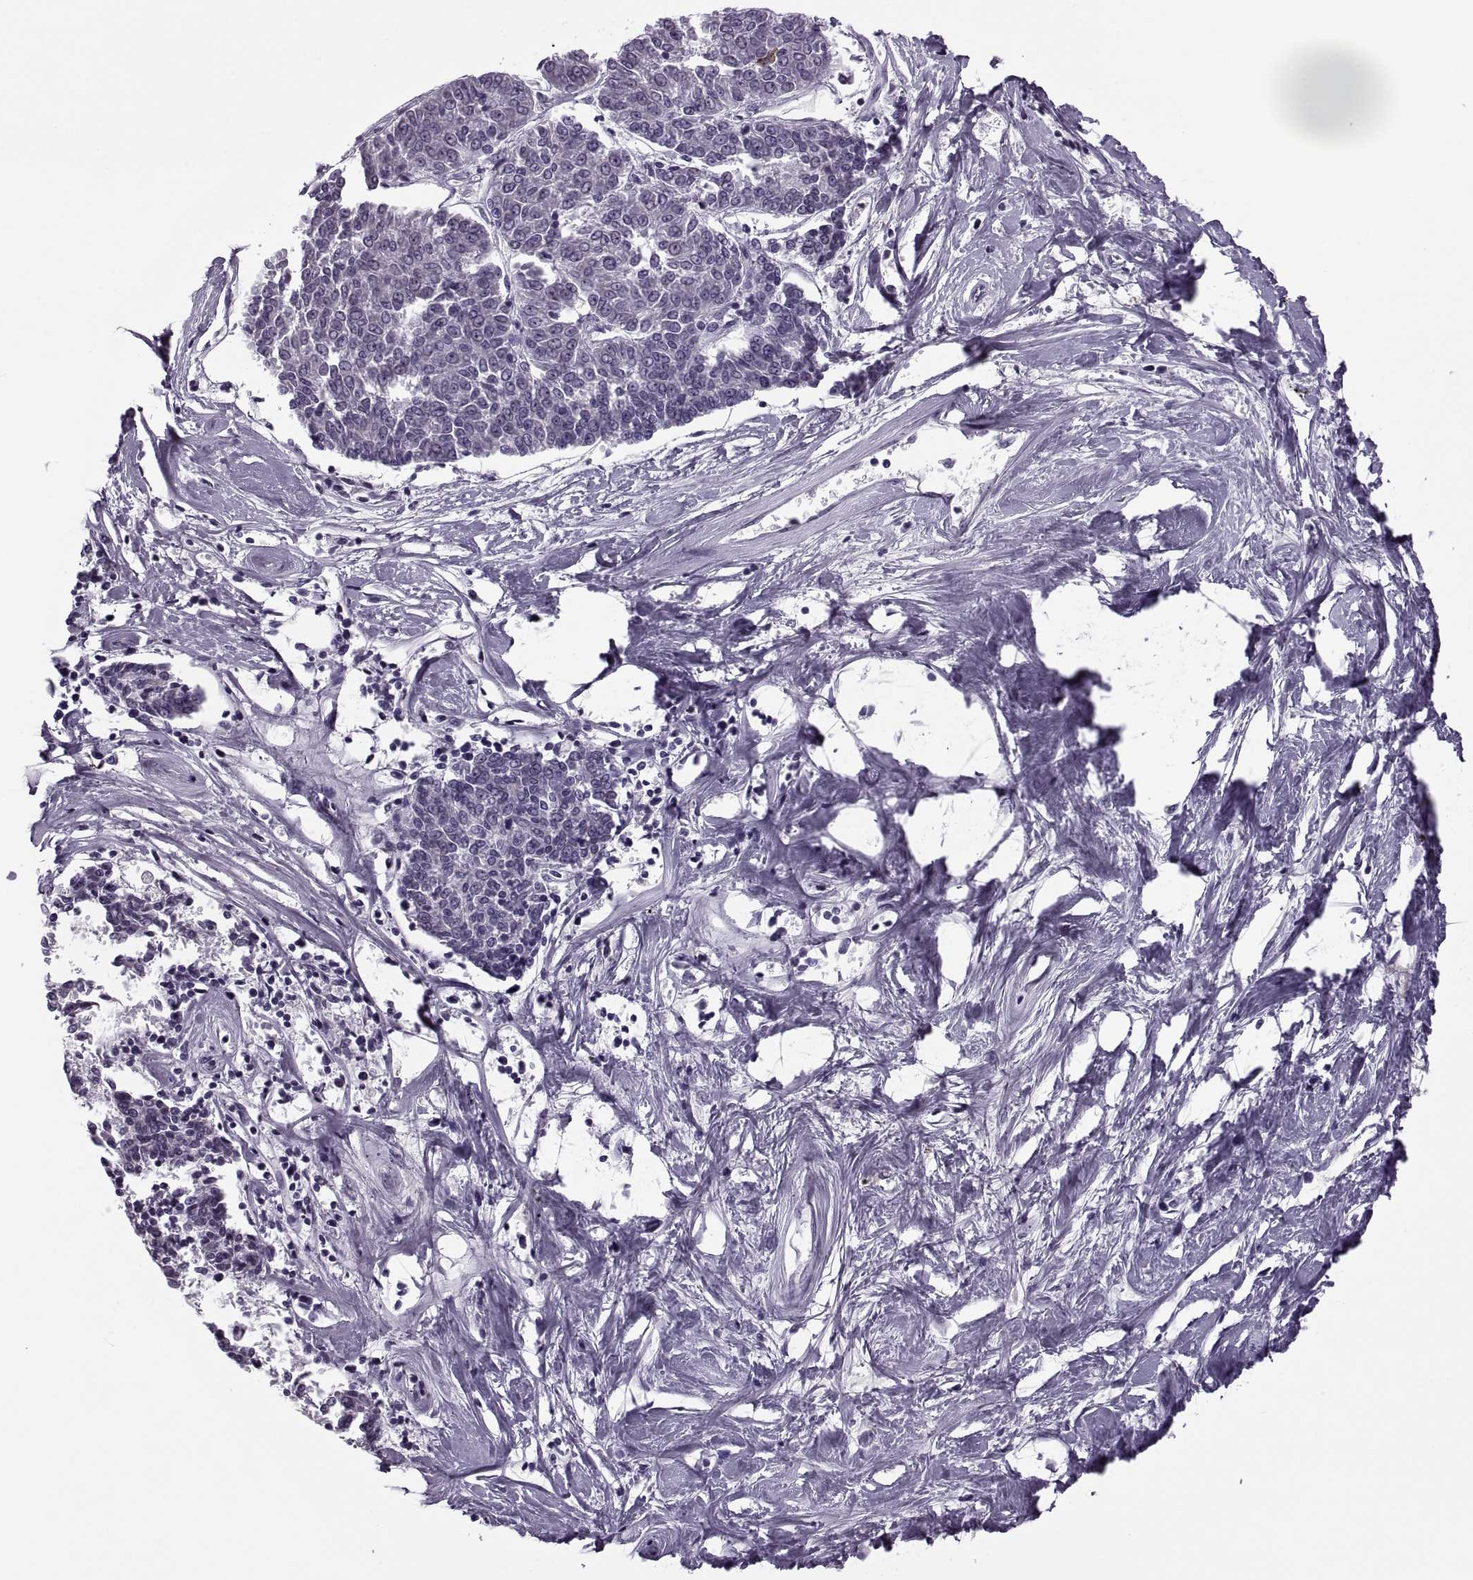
{"staining": {"intensity": "negative", "quantity": "none", "location": "none"}, "tissue": "melanoma", "cell_type": "Tumor cells", "image_type": "cancer", "snomed": [{"axis": "morphology", "description": "Malignant melanoma, NOS"}, {"axis": "topography", "description": "Skin"}], "caption": "Immunohistochemistry of human malignant melanoma demonstrates no positivity in tumor cells.", "gene": "MAGEB1", "patient": {"sex": "female", "age": 72}}